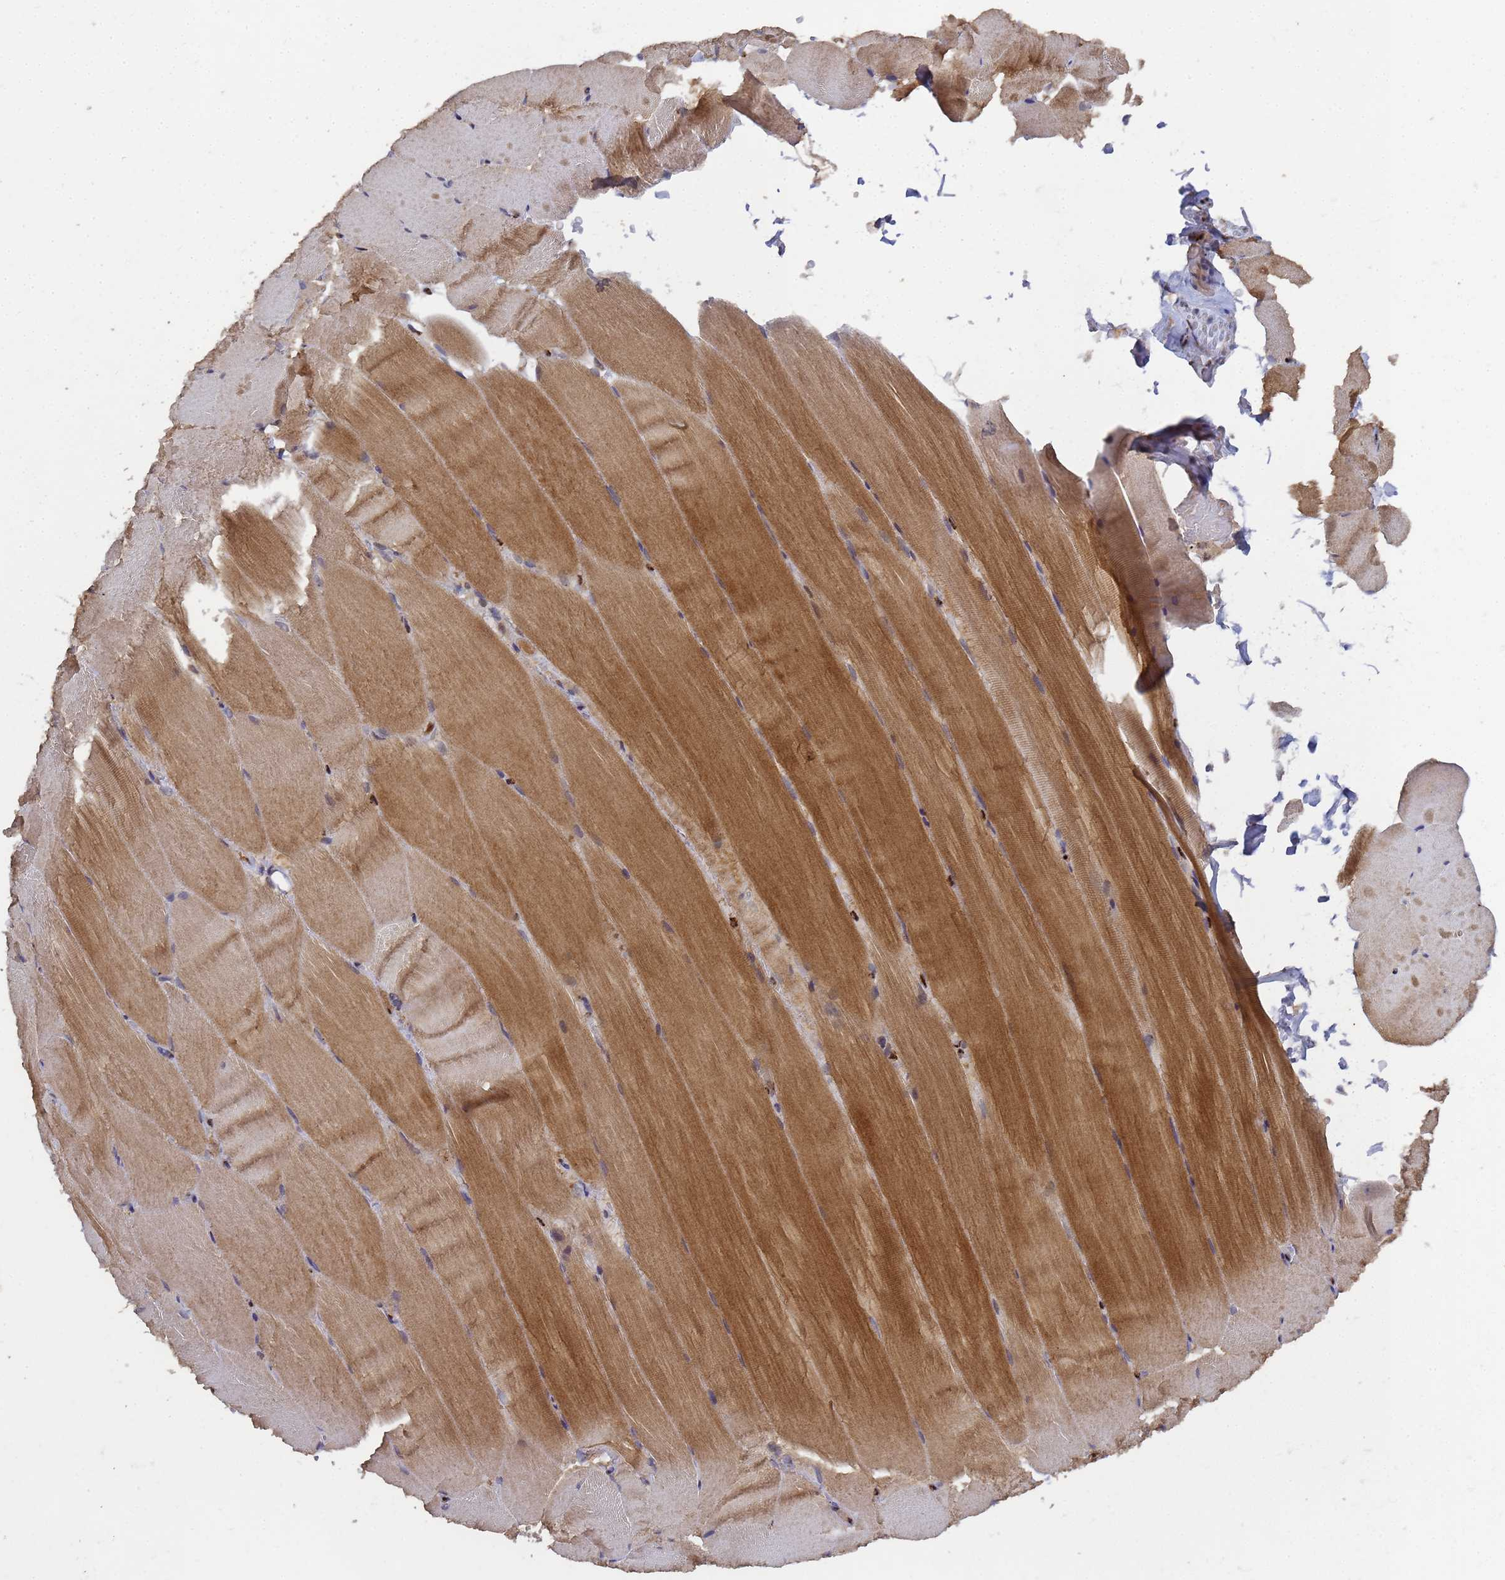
{"staining": {"intensity": "moderate", "quantity": ">75%", "location": "cytoplasmic/membranous"}, "tissue": "skeletal muscle", "cell_type": "Myocytes", "image_type": "normal", "snomed": [{"axis": "morphology", "description": "Normal tissue, NOS"}, {"axis": "topography", "description": "Skeletal muscle"}, {"axis": "topography", "description": "Parathyroid gland"}], "caption": "A histopathology image of skeletal muscle stained for a protein shows moderate cytoplasmic/membranous brown staining in myocytes. (Brightfield microscopy of DAB IHC at high magnification).", "gene": "SECISBP2", "patient": {"sex": "female", "age": 37}}